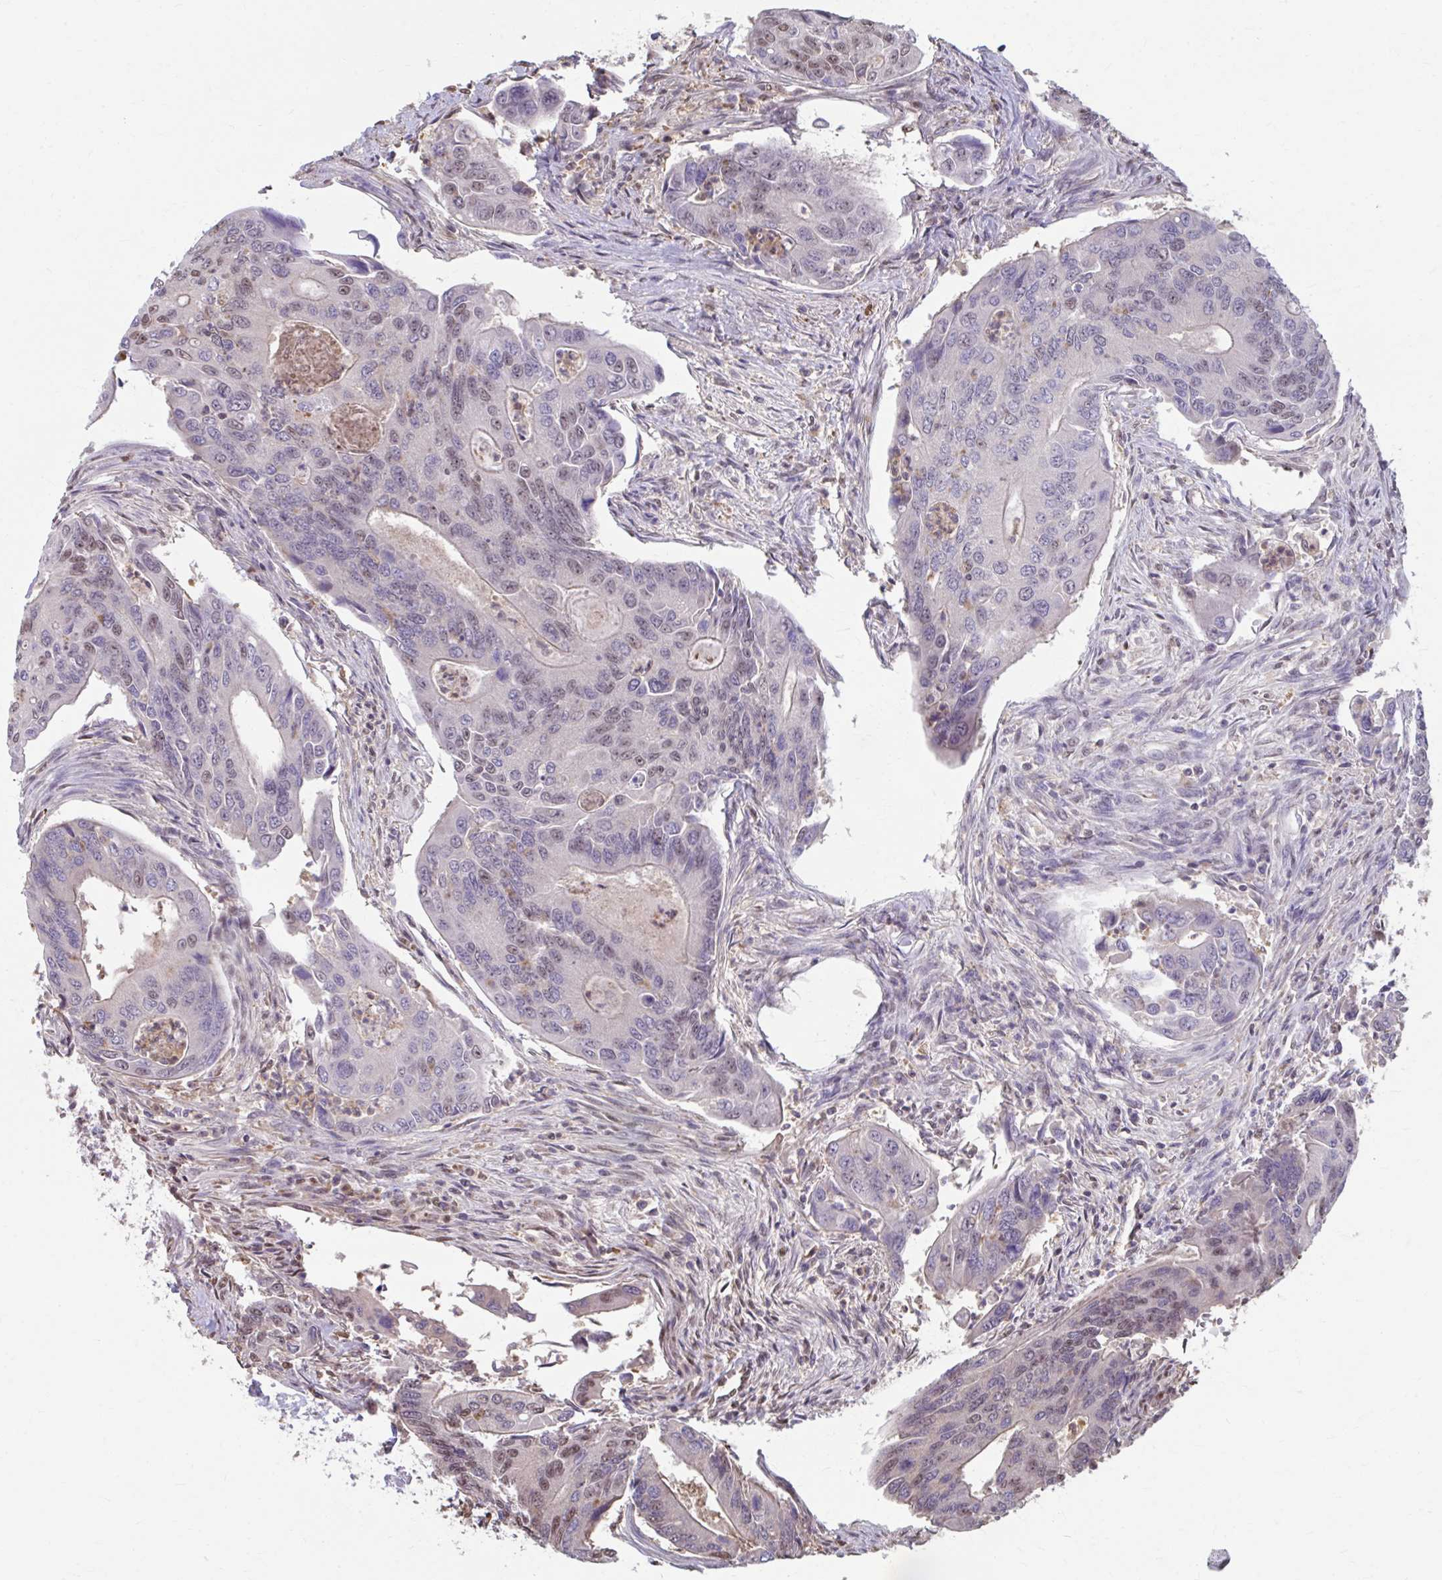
{"staining": {"intensity": "moderate", "quantity": "<25%", "location": "nuclear"}, "tissue": "colorectal cancer", "cell_type": "Tumor cells", "image_type": "cancer", "snomed": [{"axis": "morphology", "description": "Adenocarcinoma, NOS"}, {"axis": "topography", "description": "Colon"}], "caption": "Approximately <25% of tumor cells in colorectal cancer (adenocarcinoma) show moderate nuclear protein expression as visualized by brown immunohistochemical staining.", "gene": "ING4", "patient": {"sex": "female", "age": 67}}